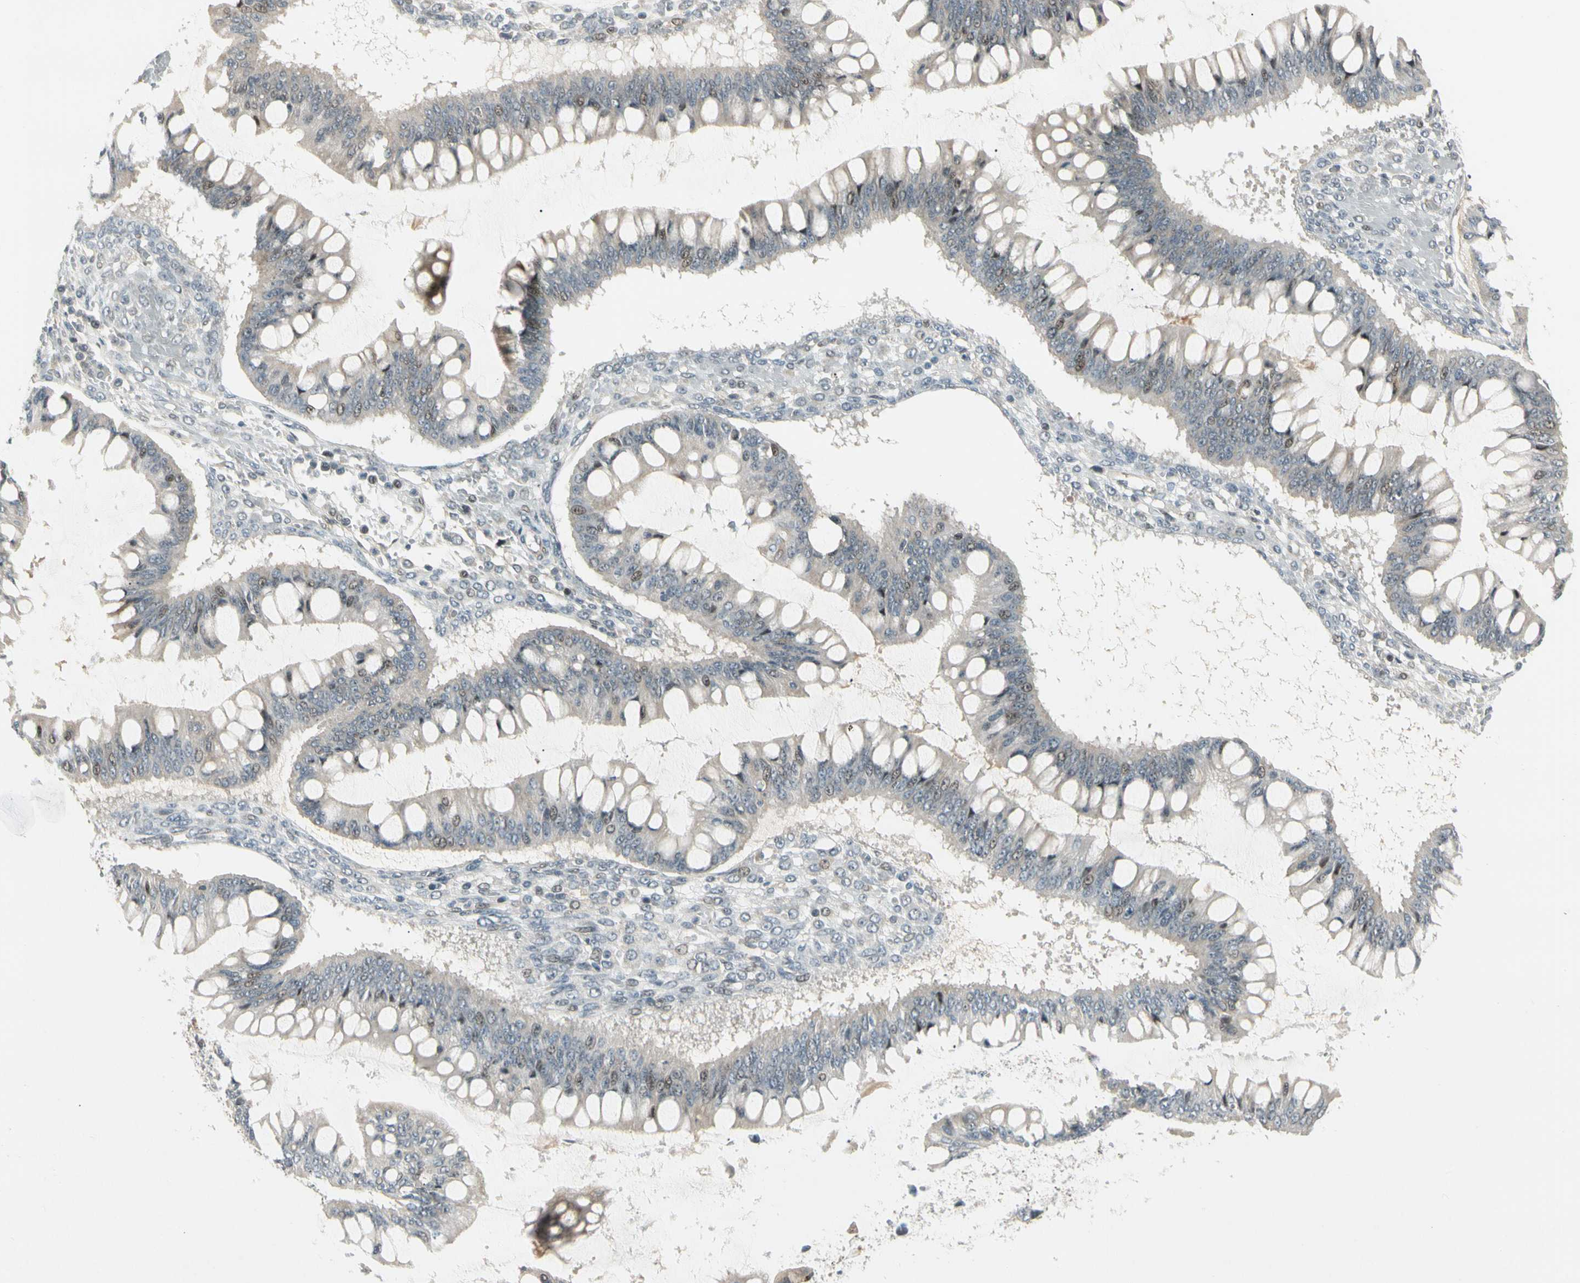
{"staining": {"intensity": "weak", "quantity": "<25%", "location": "nuclear"}, "tissue": "ovarian cancer", "cell_type": "Tumor cells", "image_type": "cancer", "snomed": [{"axis": "morphology", "description": "Cystadenocarcinoma, mucinous, NOS"}, {"axis": "topography", "description": "Ovary"}], "caption": "An image of human ovarian mucinous cystadenocarcinoma is negative for staining in tumor cells.", "gene": "FNDC3B", "patient": {"sex": "female", "age": 73}}